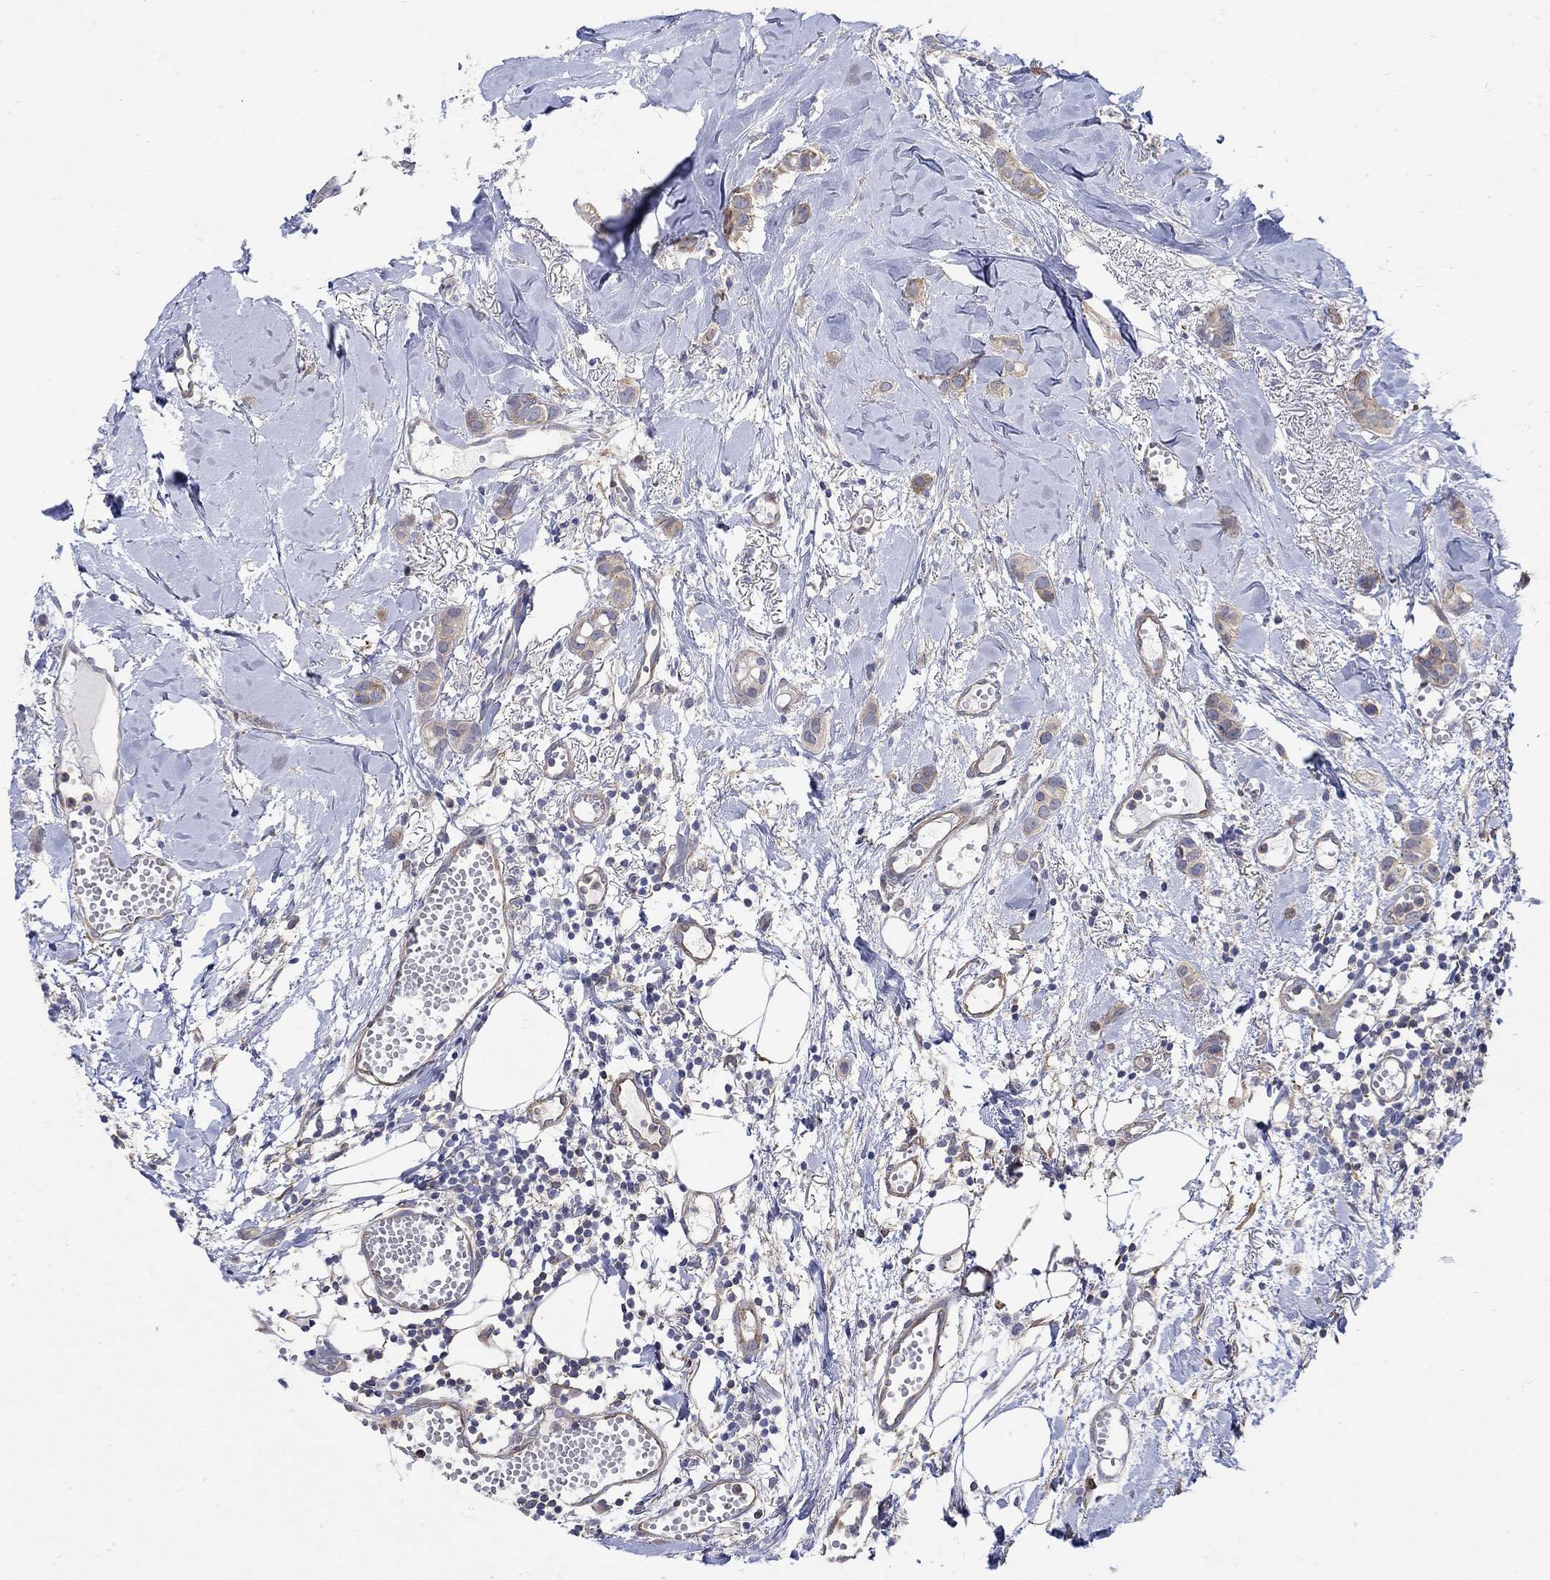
{"staining": {"intensity": "weak", "quantity": ">75%", "location": "cytoplasmic/membranous"}, "tissue": "breast cancer", "cell_type": "Tumor cells", "image_type": "cancer", "snomed": [{"axis": "morphology", "description": "Duct carcinoma"}, {"axis": "topography", "description": "Breast"}], "caption": "The histopathology image displays staining of intraductal carcinoma (breast), revealing weak cytoplasmic/membranous protein staining (brown color) within tumor cells.", "gene": "TEKT3", "patient": {"sex": "female", "age": 85}}